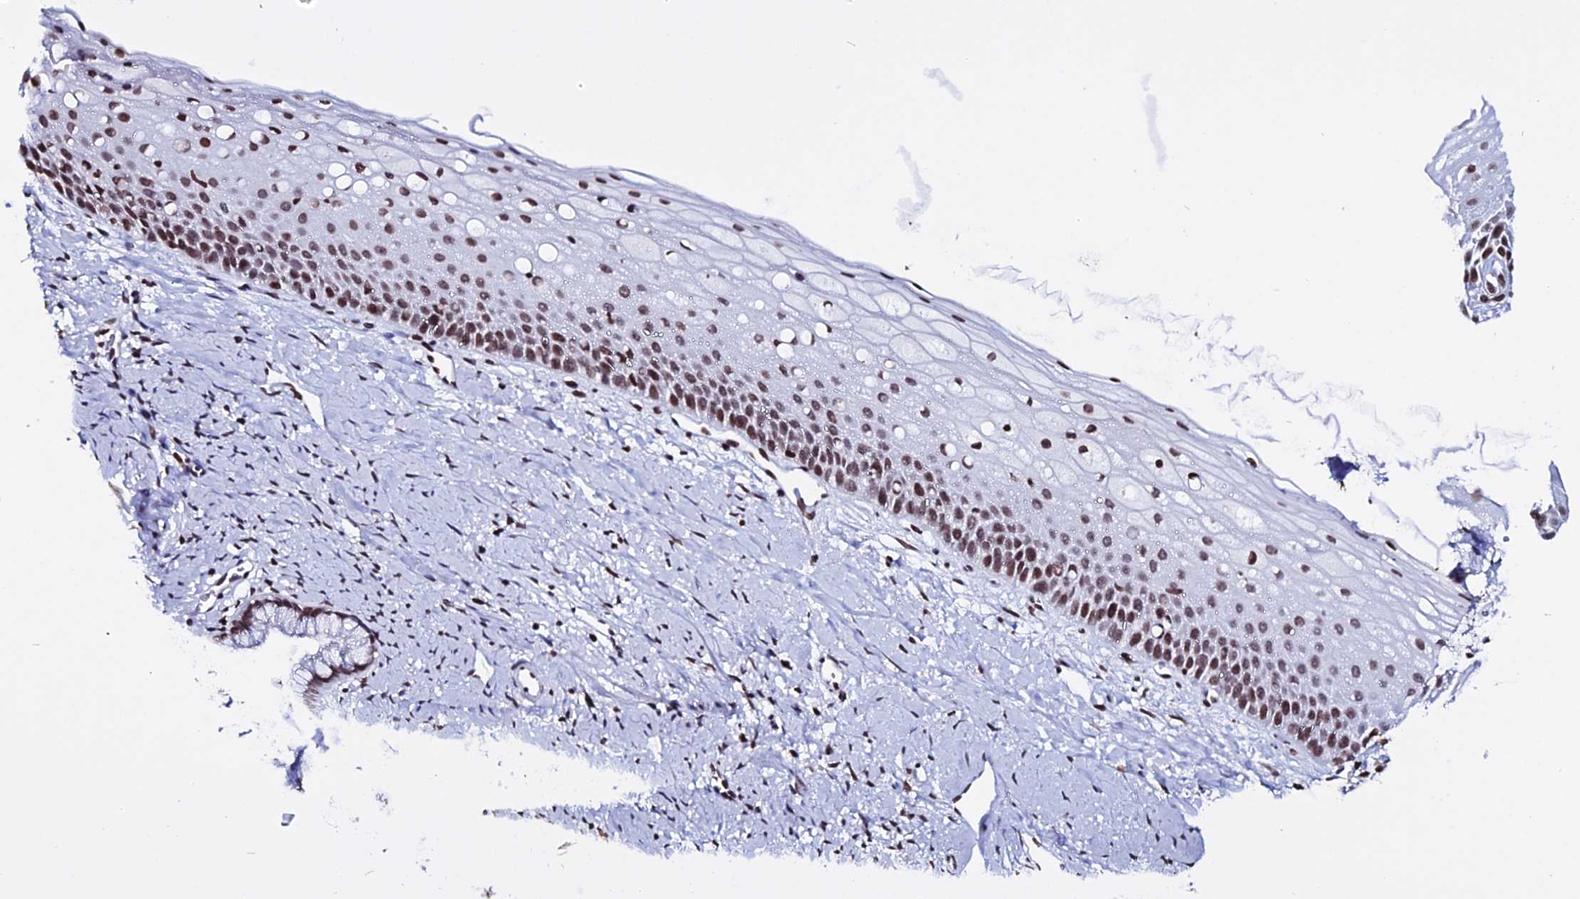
{"staining": {"intensity": "moderate", "quantity": ">75%", "location": "nuclear"}, "tissue": "cervix", "cell_type": "Glandular cells", "image_type": "normal", "snomed": [{"axis": "morphology", "description": "Normal tissue, NOS"}, {"axis": "topography", "description": "Cervix"}], "caption": "This is a photomicrograph of IHC staining of unremarkable cervix, which shows moderate staining in the nuclear of glandular cells.", "gene": "ENSG00000282988", "patient": {"sex": "female", "age": 57}}